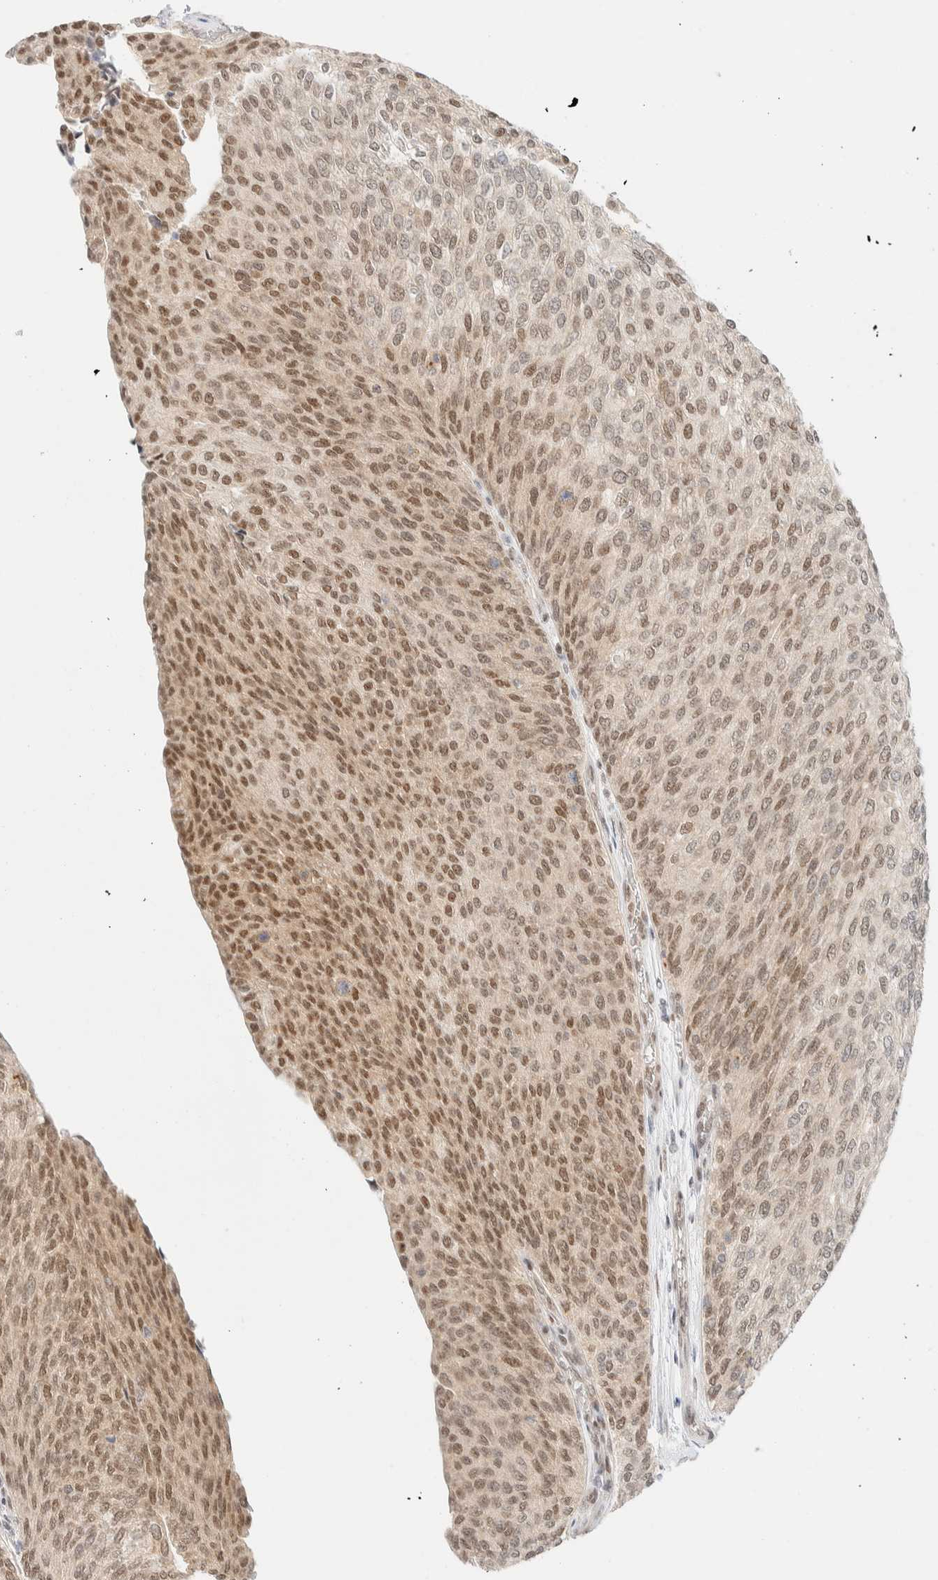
{"staining": {"intensity": "weak", "quantity": ">75%", "location": "nuclear"}, "tissue": "urothelial cancer", "cell_type": "Tumor cells", "image_type": "cancer", "snomed": [{"axis": "morphology", "description": "Urothelial carcinoma, Low grade"}, {"axis": "topography", "description": "Urinary bladder"}], "caption": "This image exhibits immunohistochemistry staining of urothelial carcinoma (low-grade), with low weak nuclear expression in approximately >75% of tumor cells.", "gene": "PYGO2", "patient": {"sex": "female", "age": 79}}